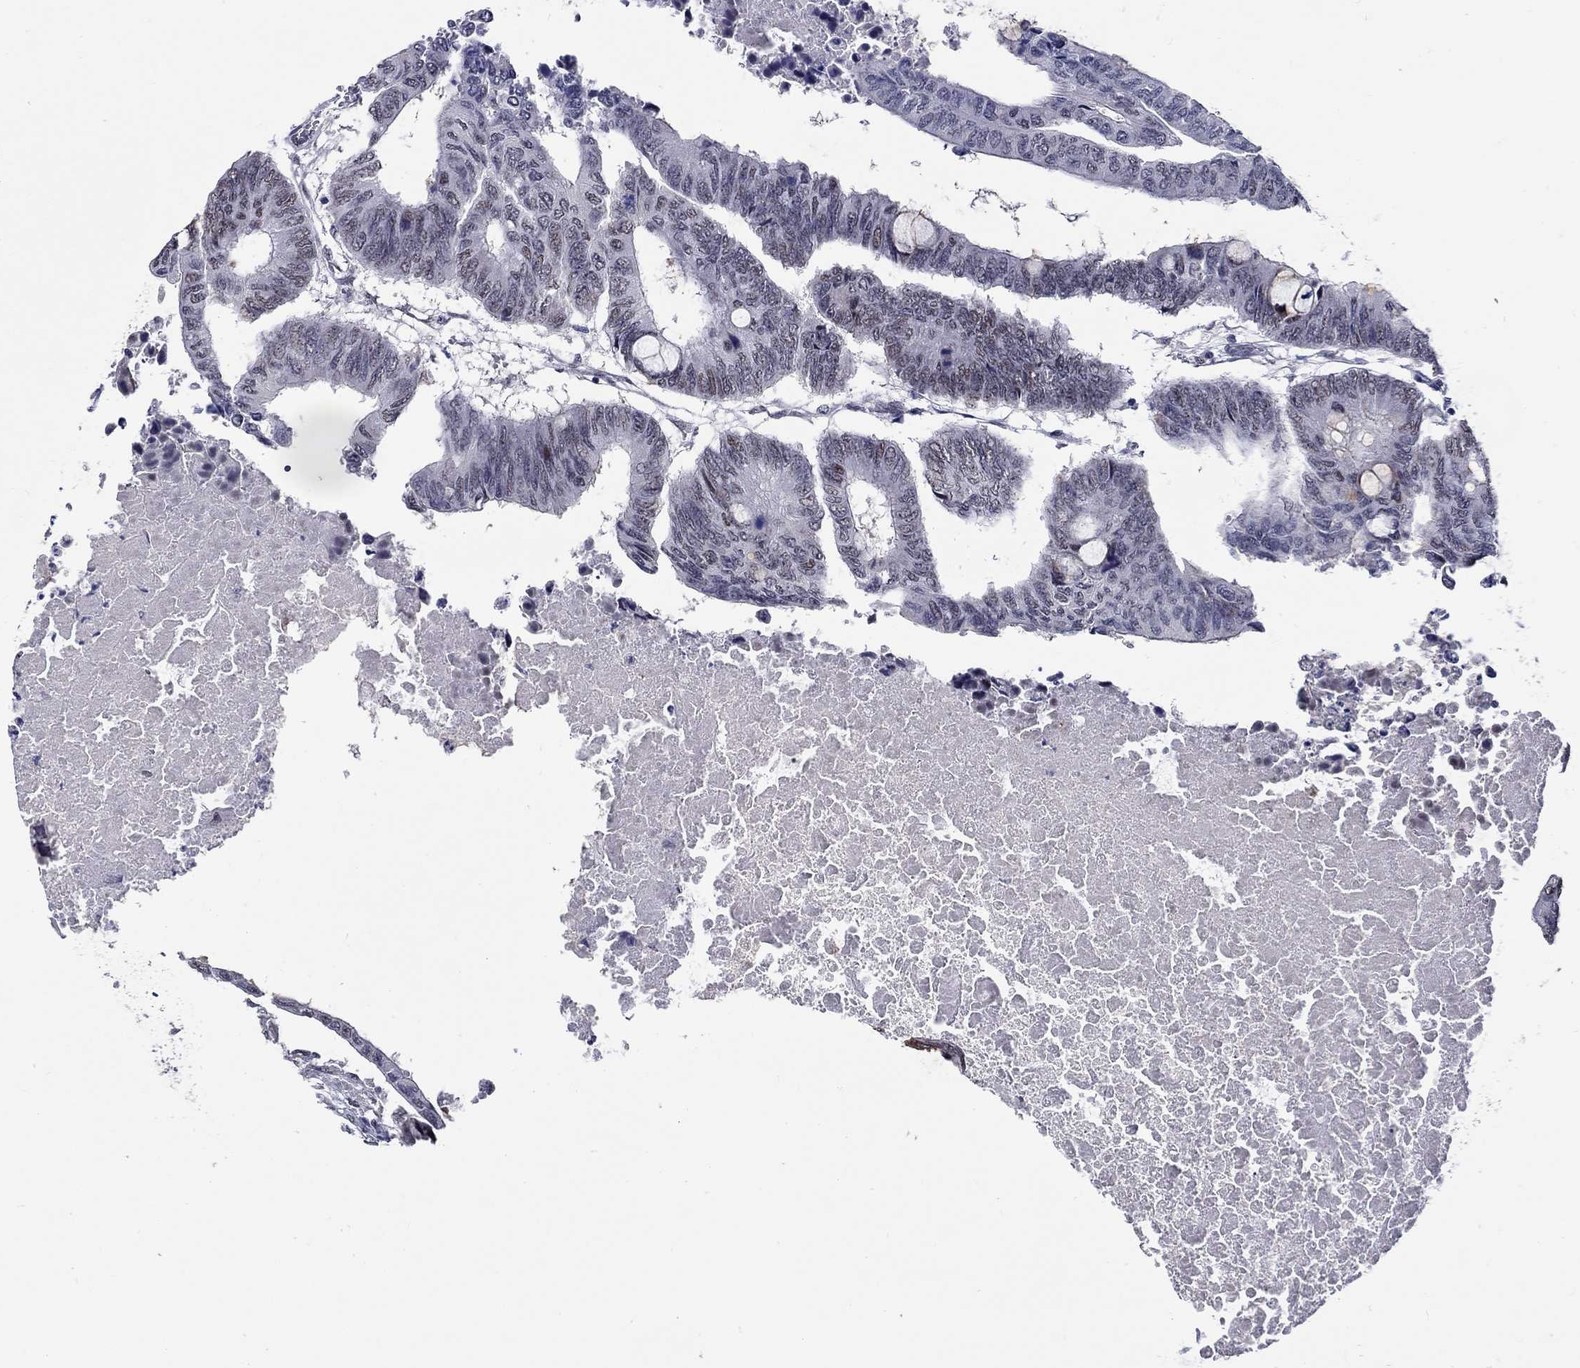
{"staining": {"intensity": "weak", "quantity": "25%-75%", "location": "nuclear"}, "tissue": "colorectal cancer", "cell_type": "Tumor cells", "image_type": "cancer", "snomed": [{"axis": "morphology", "description": "Normal tissue, NOS"}, {"axis": "morphology", "description": "Adenocarcinoma, NOS"}, {"axis": "topography", "description": "Rectum"}, {"axis": "topography", "description": "Peripheral nerve tissue"}], "caption": "Human colorectal cancer (adenocarcinoma) stained with a protein marker exhibits weak staining in tumor cells.", "gene": "GATA2", "patient": {"sex": "male", "age": 92}}